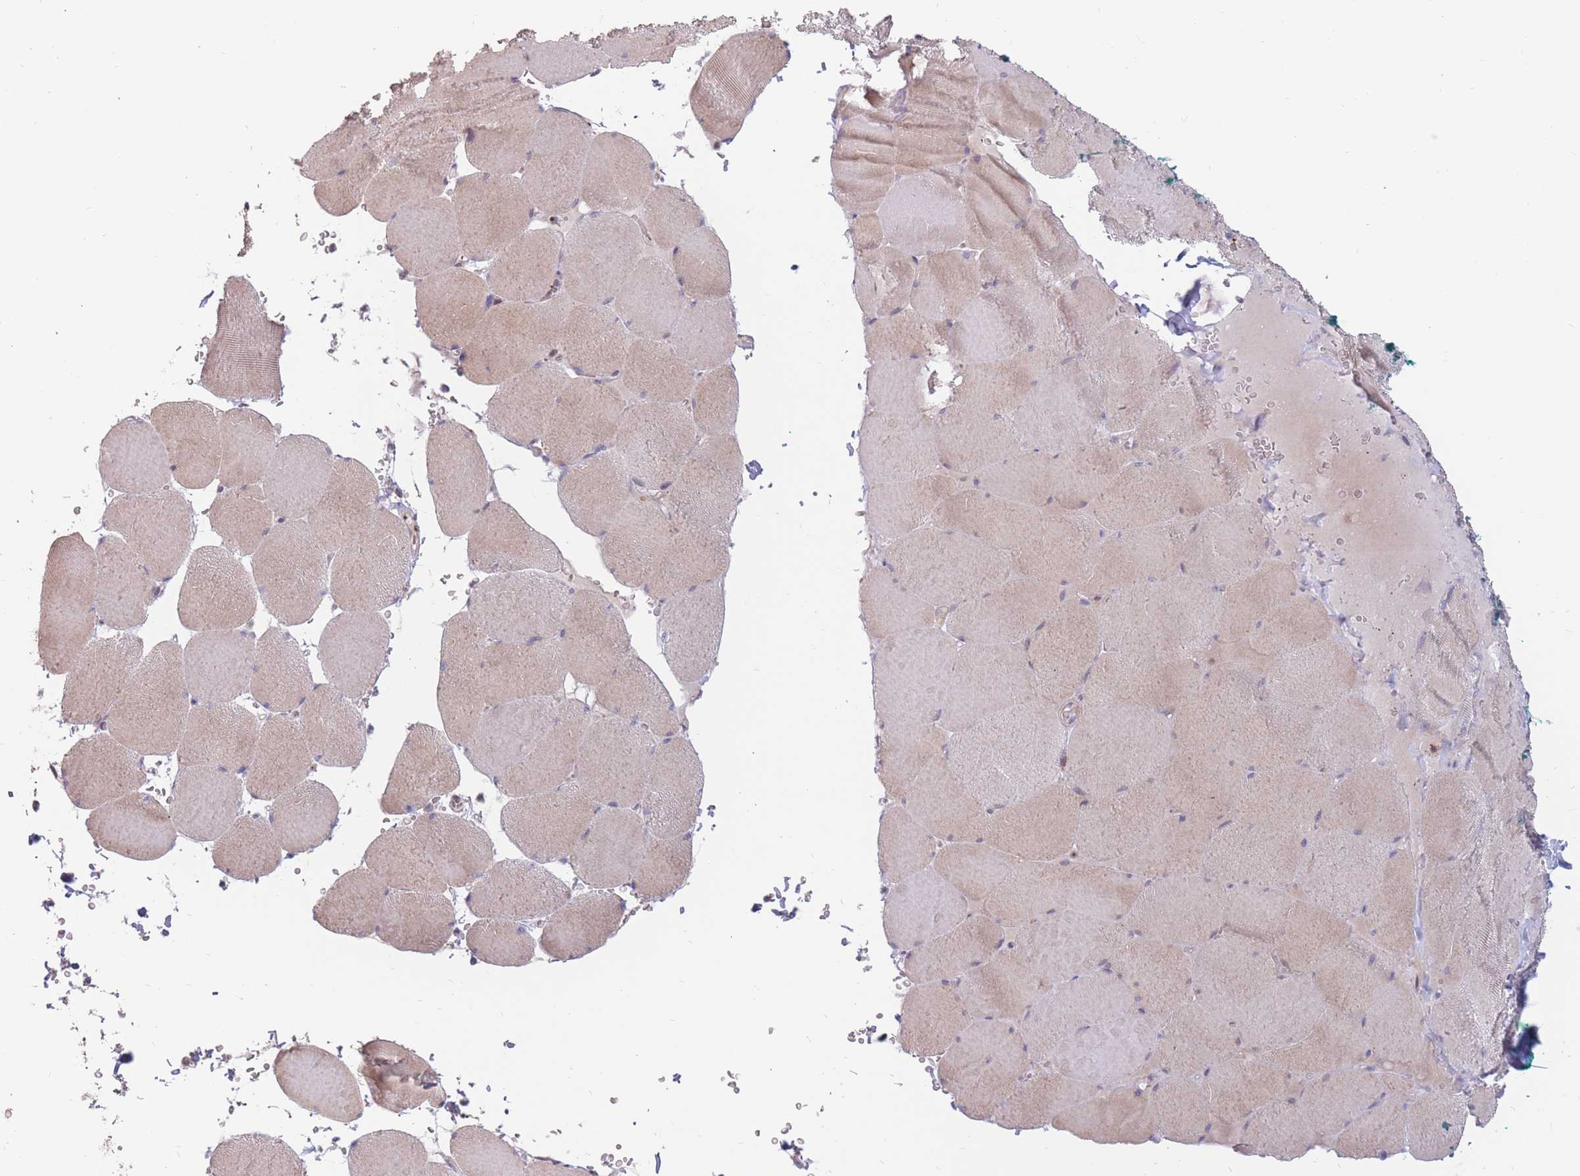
{"staining": {"intensity": "weak", "quantity": ">75%", "location": "cytoplasmic/membranous"}, "tissue": "skeletal muscle", "cell_type": "Myocytes", "image_type": "normal", "snomed": [{"axis": "morphology", "description": "Normal tissue, NOS"}, {"axis": "topography", "description": "Skeletal muscle"}, {"axis": "topography", "description": "Head-Neck"}], "caption": "Skeletal muscle stained with DAB (3,3'-diaminobenzidine) immunohistochemistry demonstrates low levels of weak cytoplasmic/membranous positivity in approximately >75% of myocytes.", "gene": "PTGDR", "patient": {"sex": "male", "age": 66}}